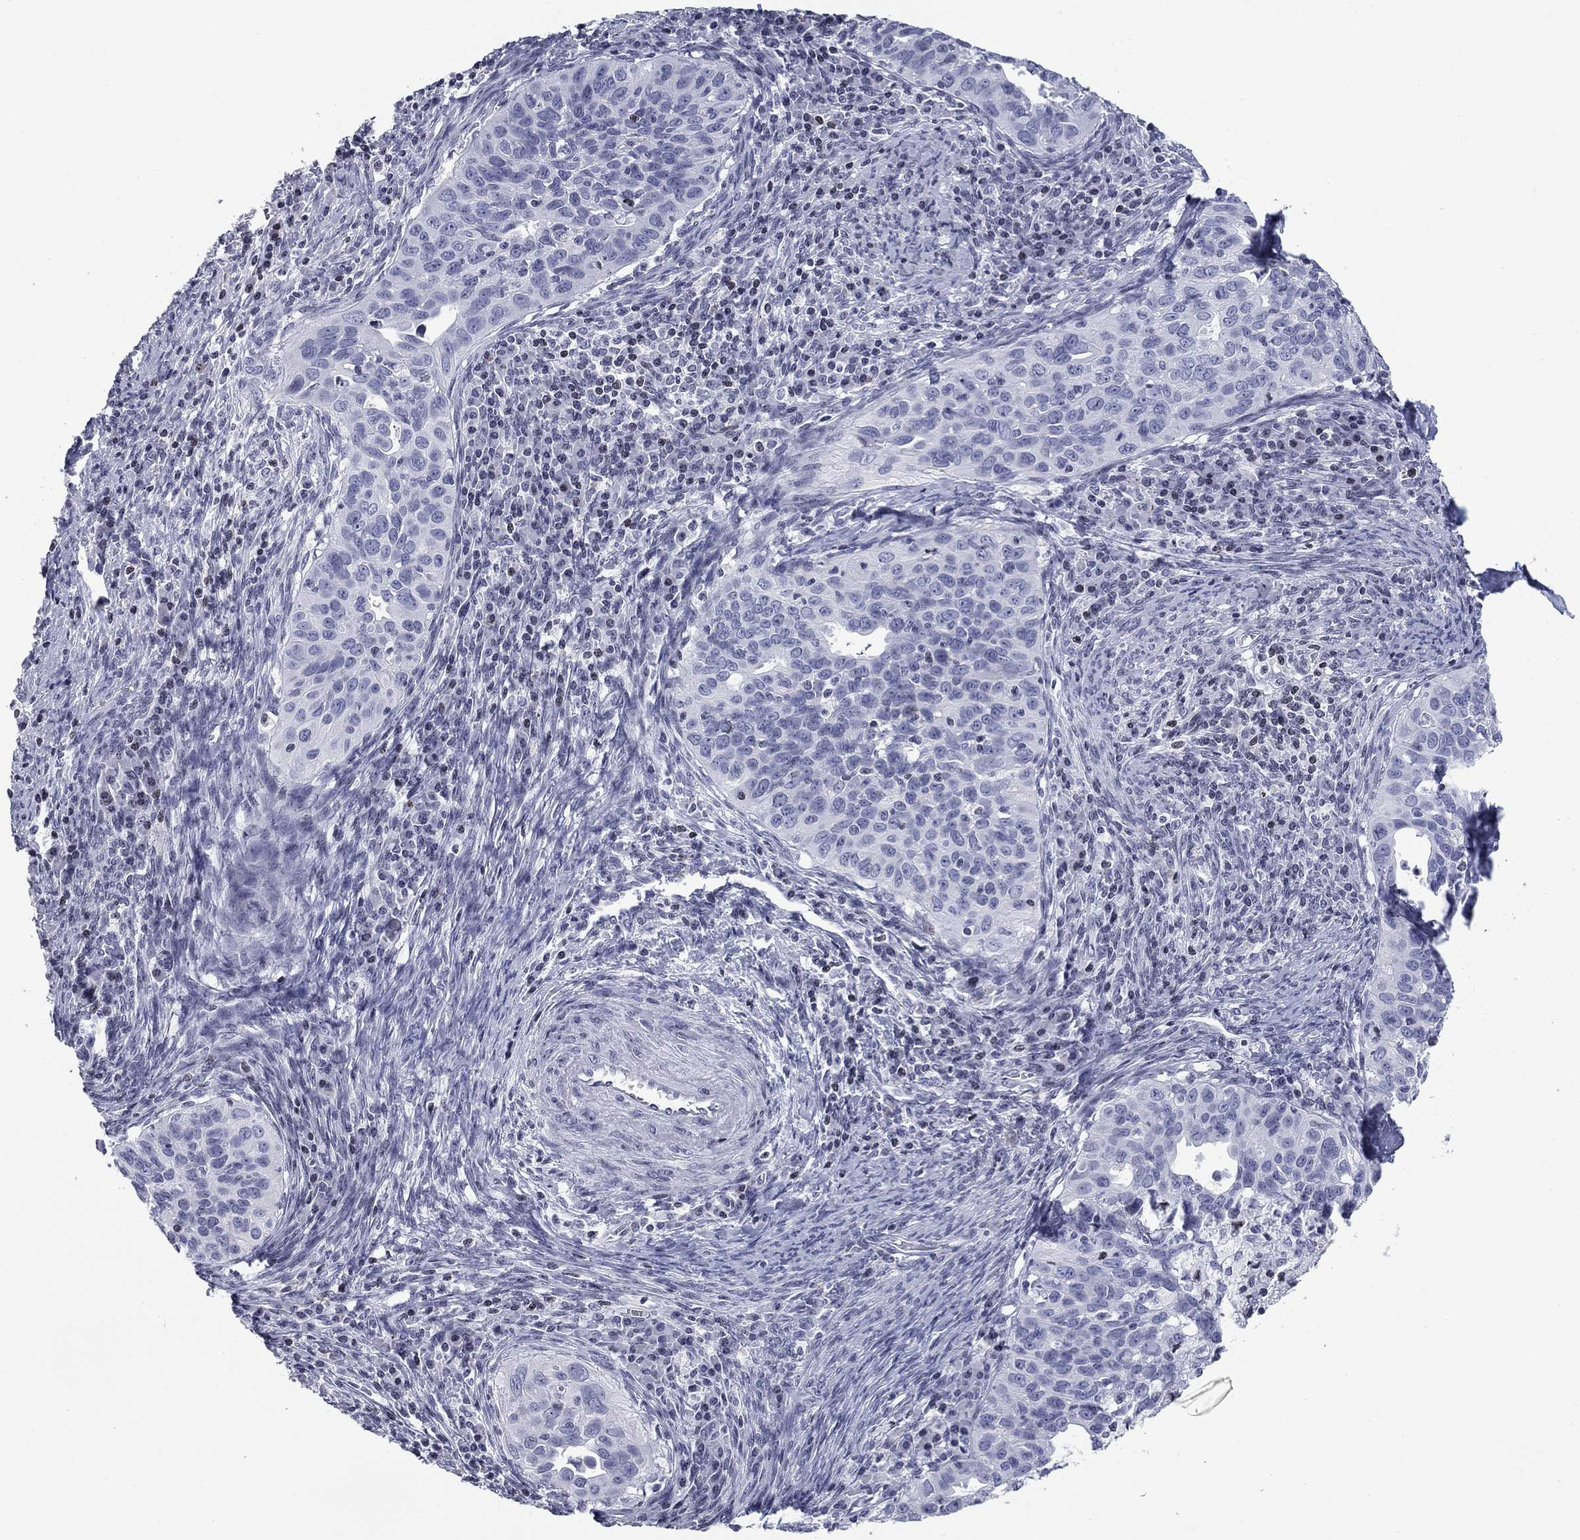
{"staining": {"intensity": "negative", "quantity": "none", "location": "none"}, "tissue": "cervical cancer", "cell_type": "Tumor cells", "image_type": "cancer", "snomed": [{"axis": "morphology", "description": "Squamous cell carcinoma, NOS"}, {"axis": "topography", "description": "Cervix"}], "caption": "Tumor cells are negative for brown protein staining in cervical squamous cell carcinoma. The staining was performed using DAB to visualize the protein expression in brown, while the nuclei were stained in blue with hematoxylin (Magnification: 20x).", "gene": "CCDC144A", "patient": {"sex": "female", "age": 26}}